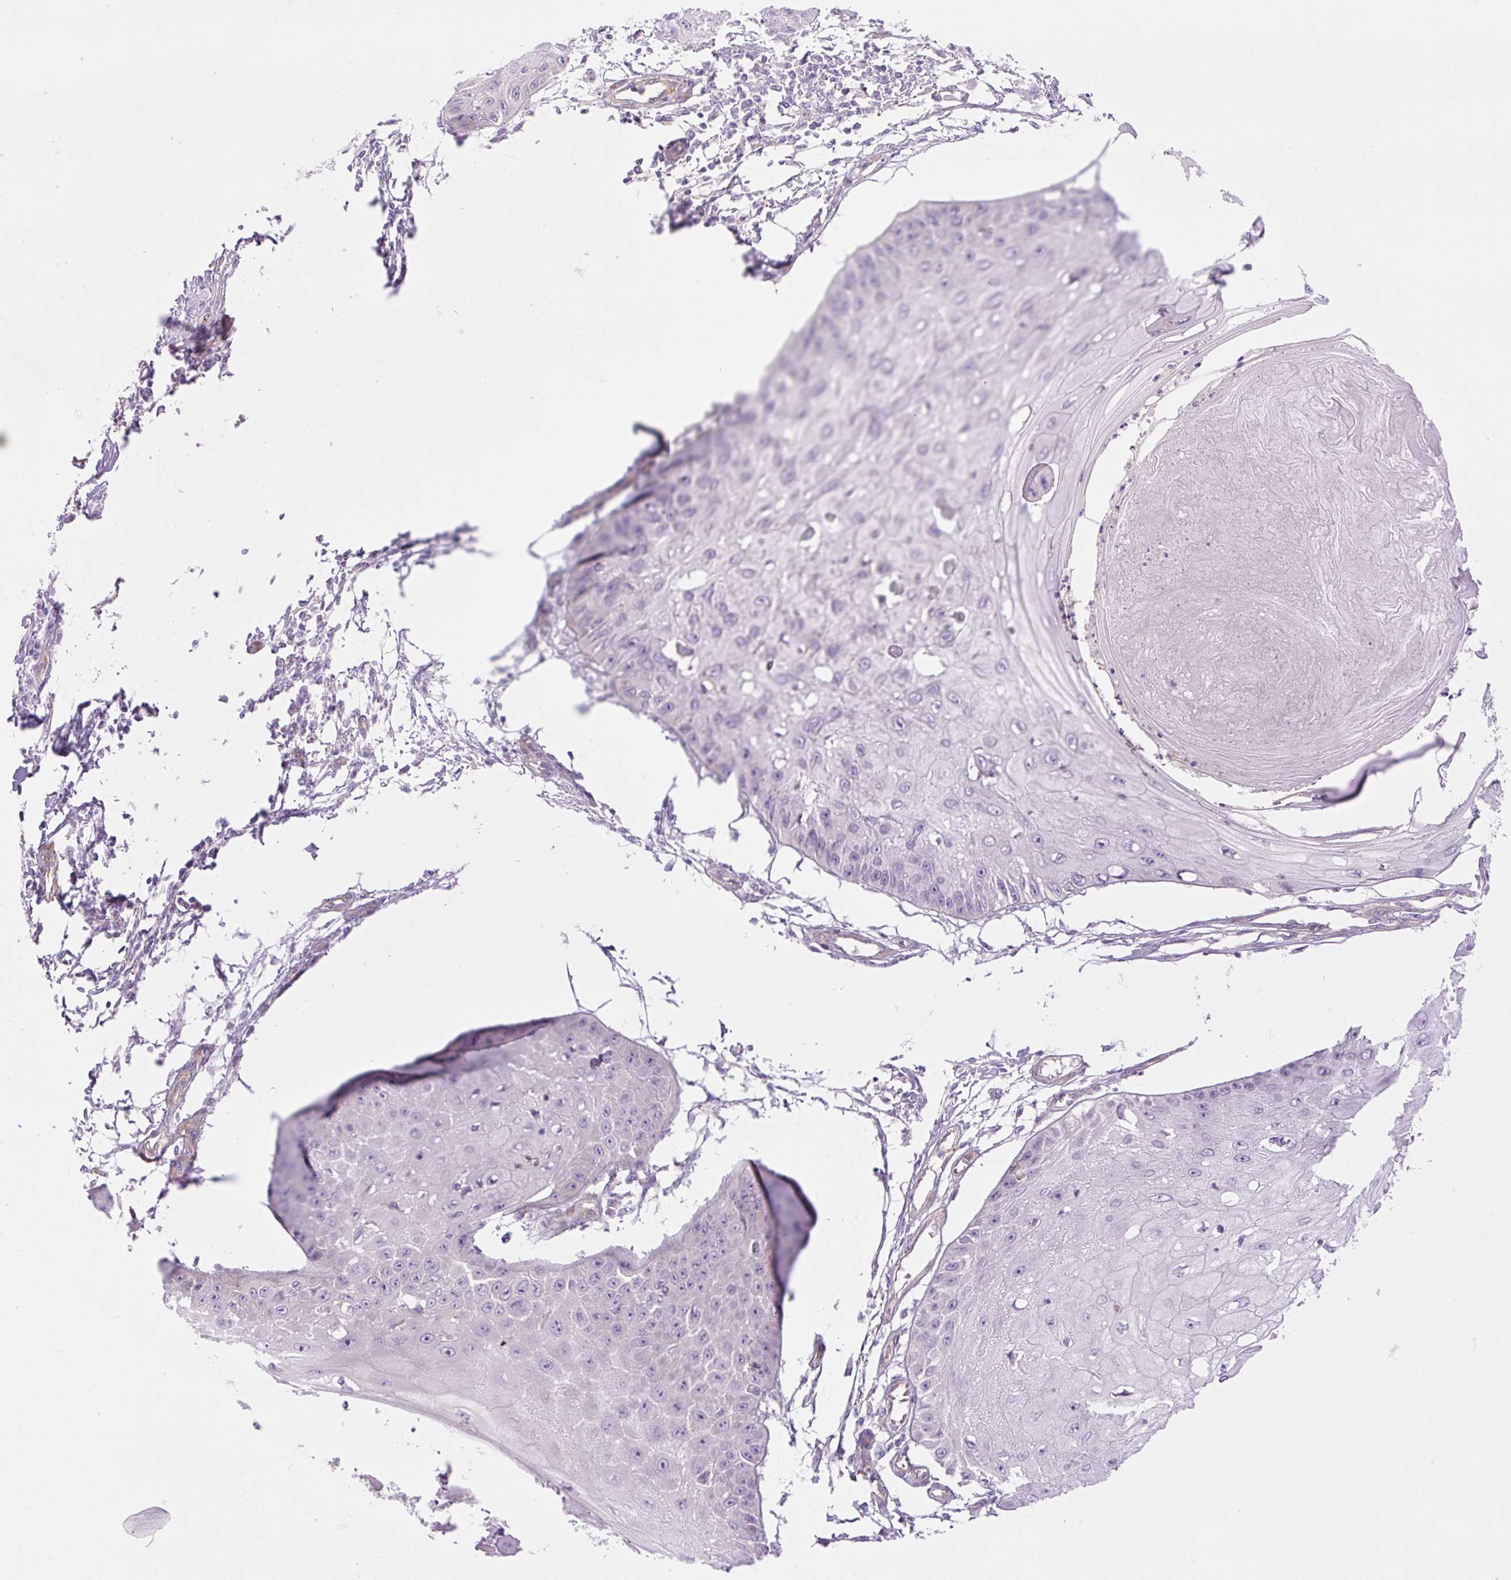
{"staining": {"intensity": "negative", "quantity": "none", "location": "none"}, "tissue": "skin cancer", "cell_type": "Tumor cells", "image_type": "cancer", "snomed": [{"axis": "morphology", "description": "Squamous cell carcinoma, NOS"}, {"axis": "topography", "description": "Skin"}], "caption": "IHC histopathology image of human skin cancer (squamous cell carcinoma) stained for a protein (brown), which exhibits no expression in tumor cells.", "gene": "EHD3", "patient": {"sex": "male", "age": 70}}